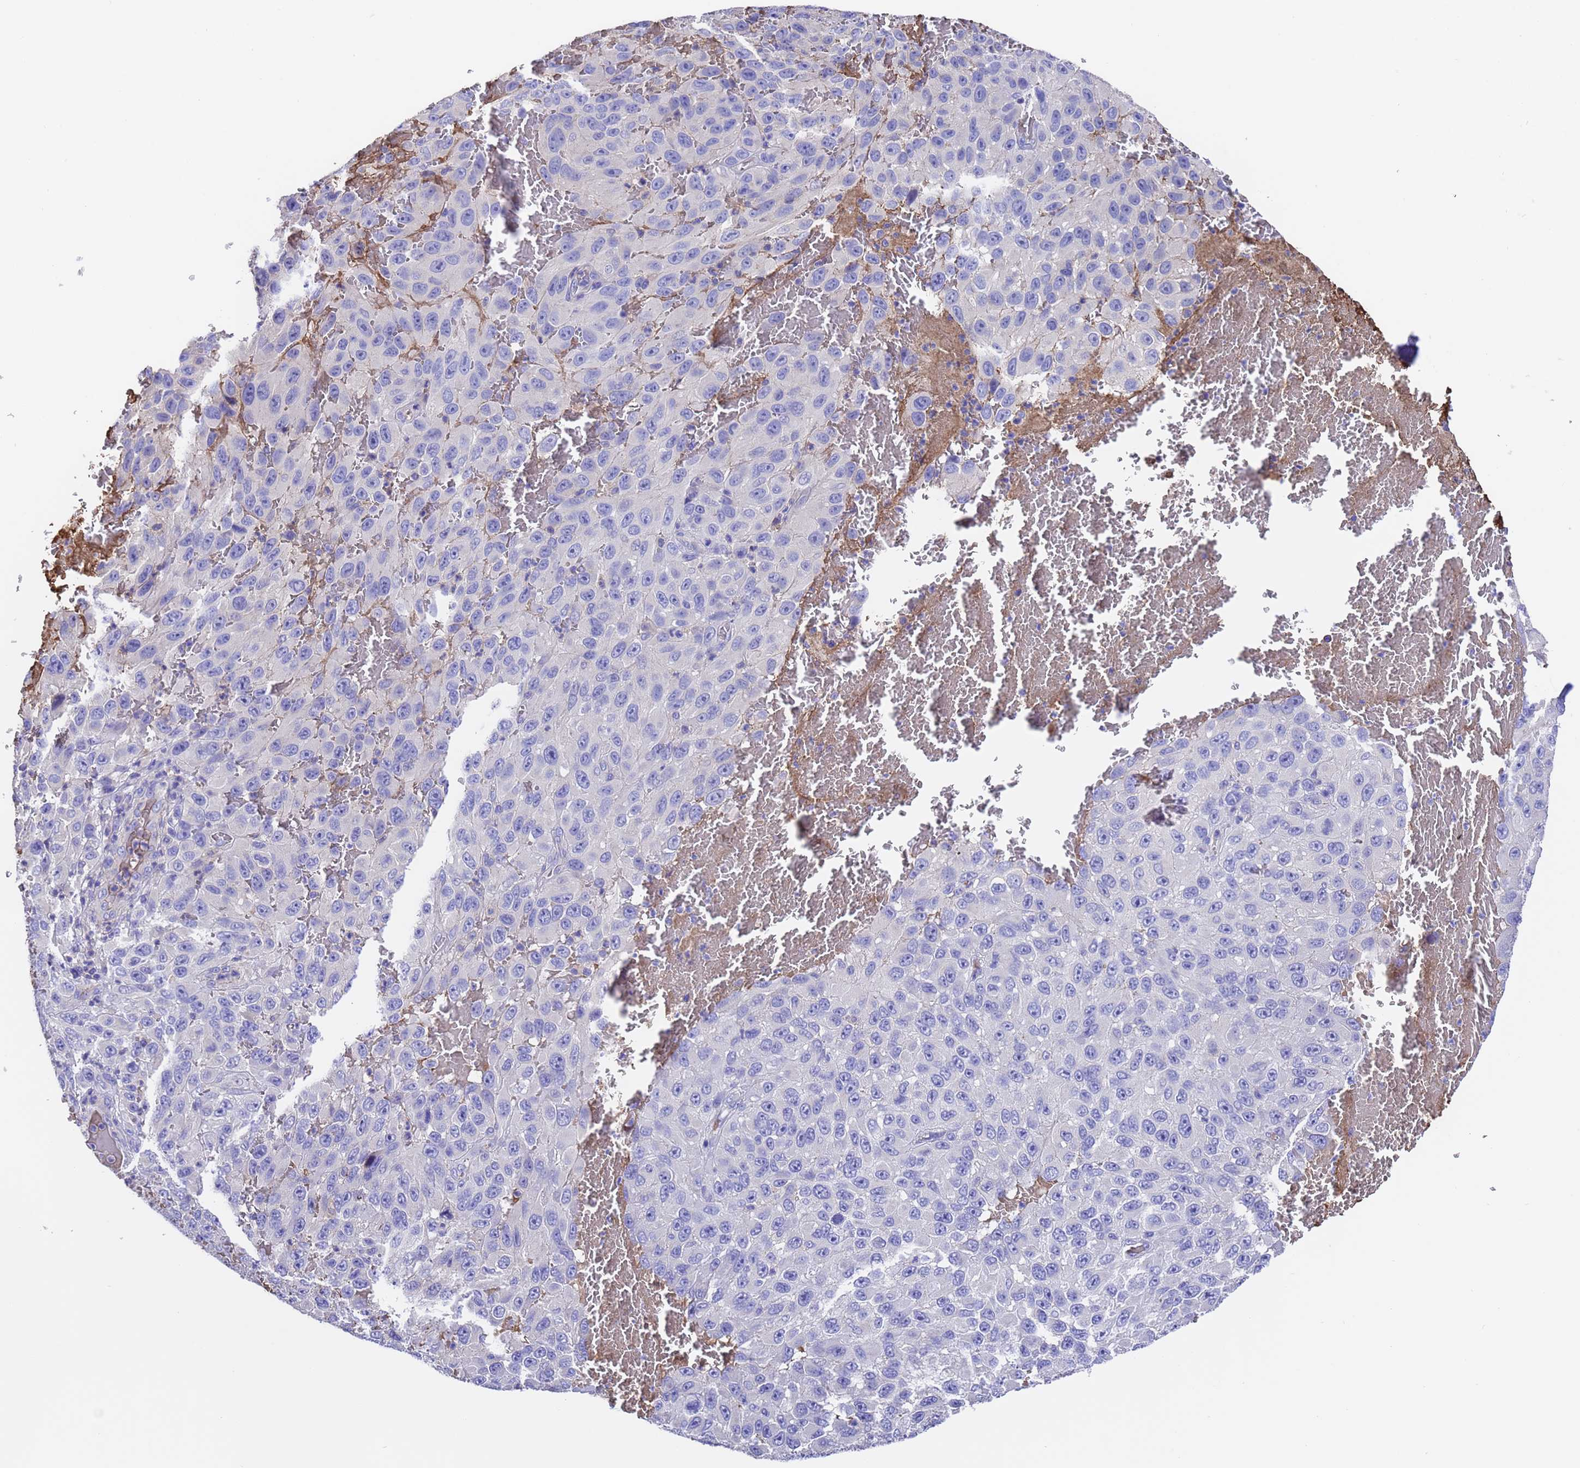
{"staining": {"intensity": "negative", "quantity": "none", "location": "none"}, "tissue": "melanoma", "cell_type": "Tumor cells", "image_type": "cancer", "snomed": [{"axis": "morphology", "description": "Normal tissue, NOS"}, {"axis": "morphology", "description": "Malignant melanoma, NOS"}, {"axis": "topography", "description": "Skin"}], "caption": "The immunohistochemistry (IHC) photomicrograph has no significant positivity in tumor cells of malignant melanoma tissue.", "gene": "ELP6", "patient": {"sex": "female", "age": 96}}